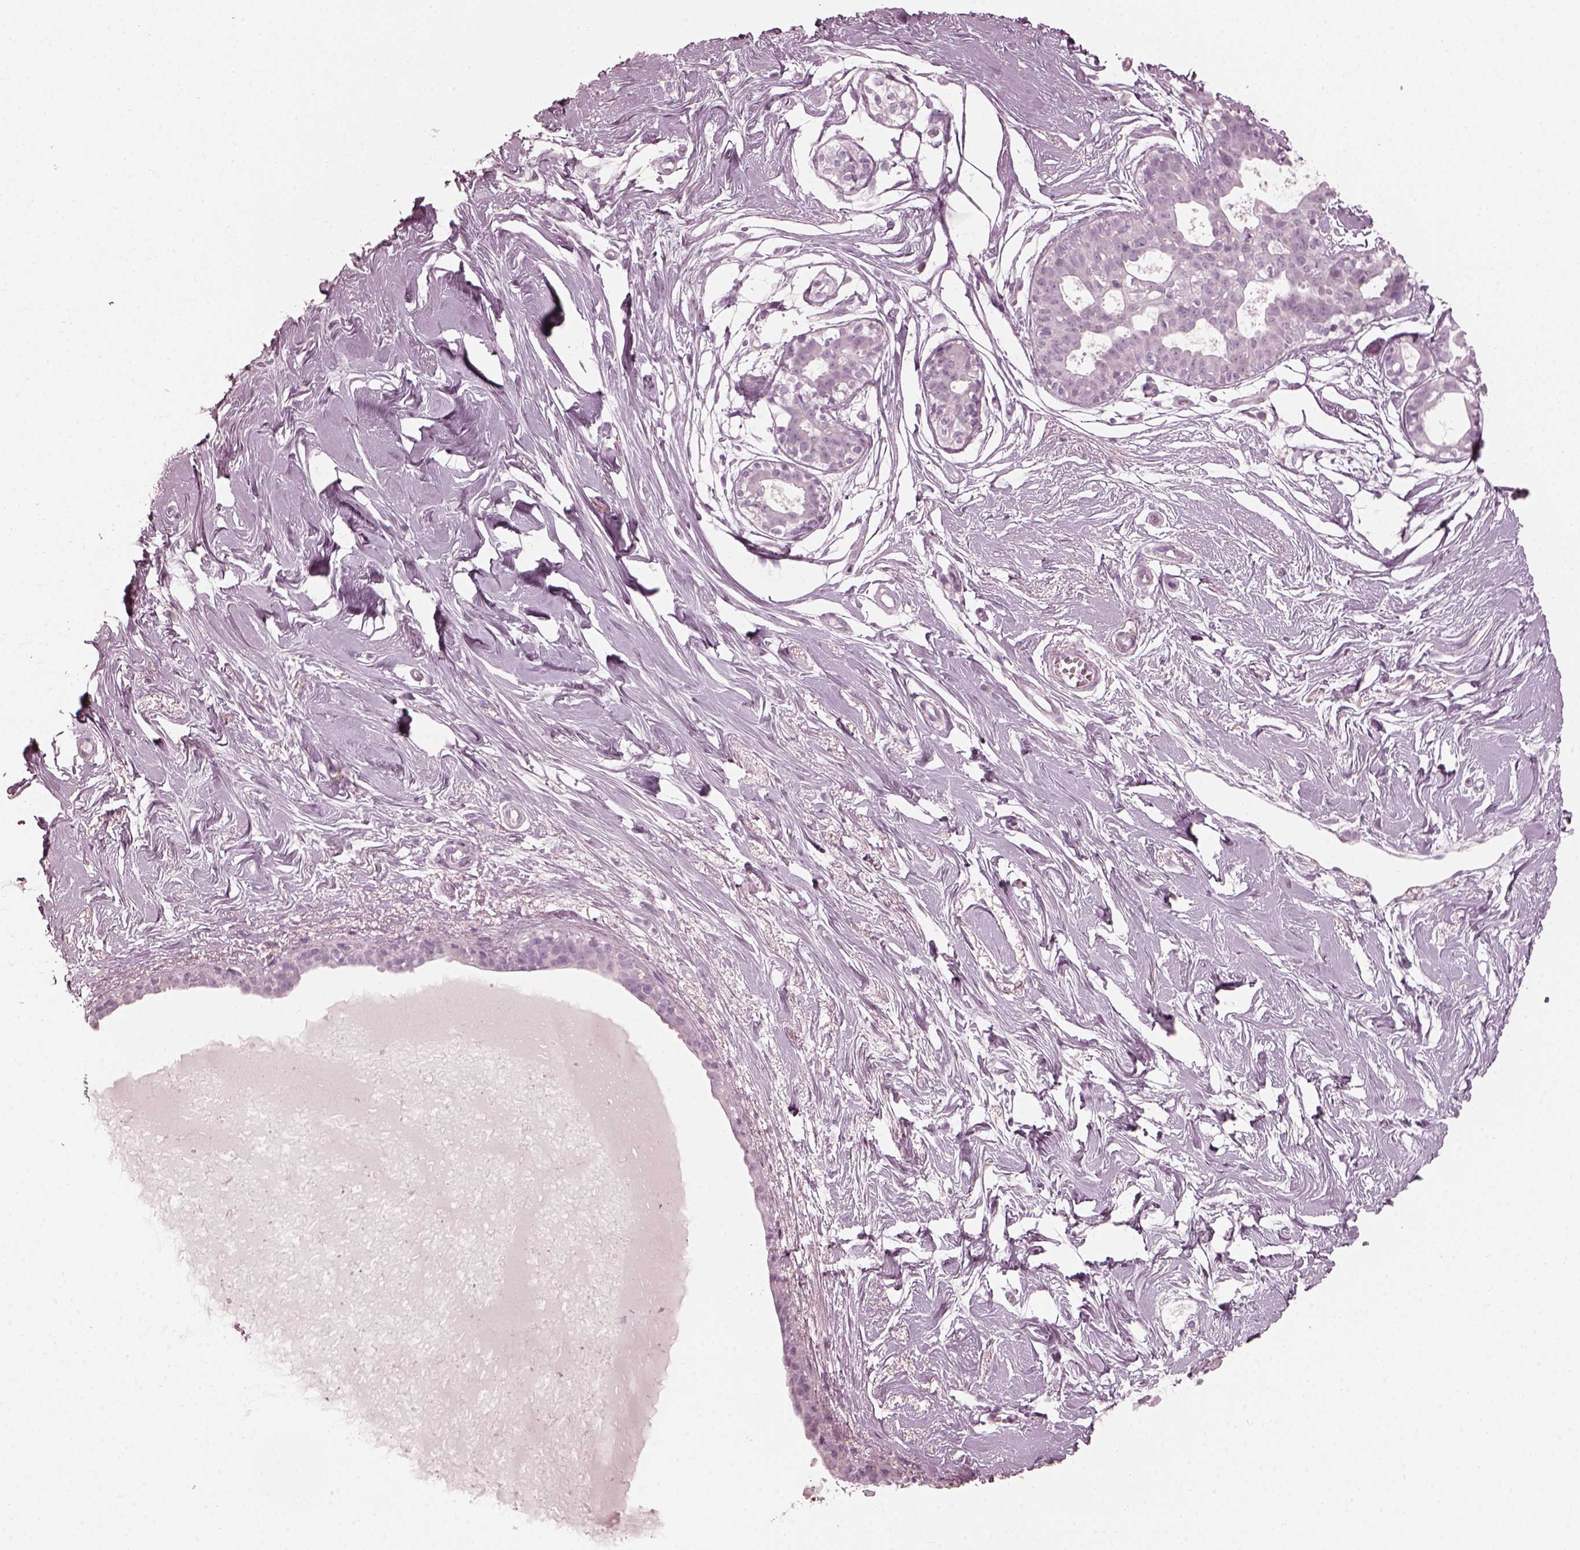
{"staining": {"intensity": "negative", "quantity": "none", "location": "none"}, "tissue": "breast", "cell_type": "Adipocytes", "image_type": "normal", "snomed": [{"axis": "morphology", "description": "Normal tissue, NOS"}, {"axis": "topography", "description": "Breast"}], "caption": "Breast stained for a protein using immunohistochemistry (IHC) reveals no positivity adipocytes.", "gene": "SAXO2", "patient": {"sex": "female", "age": 49}}